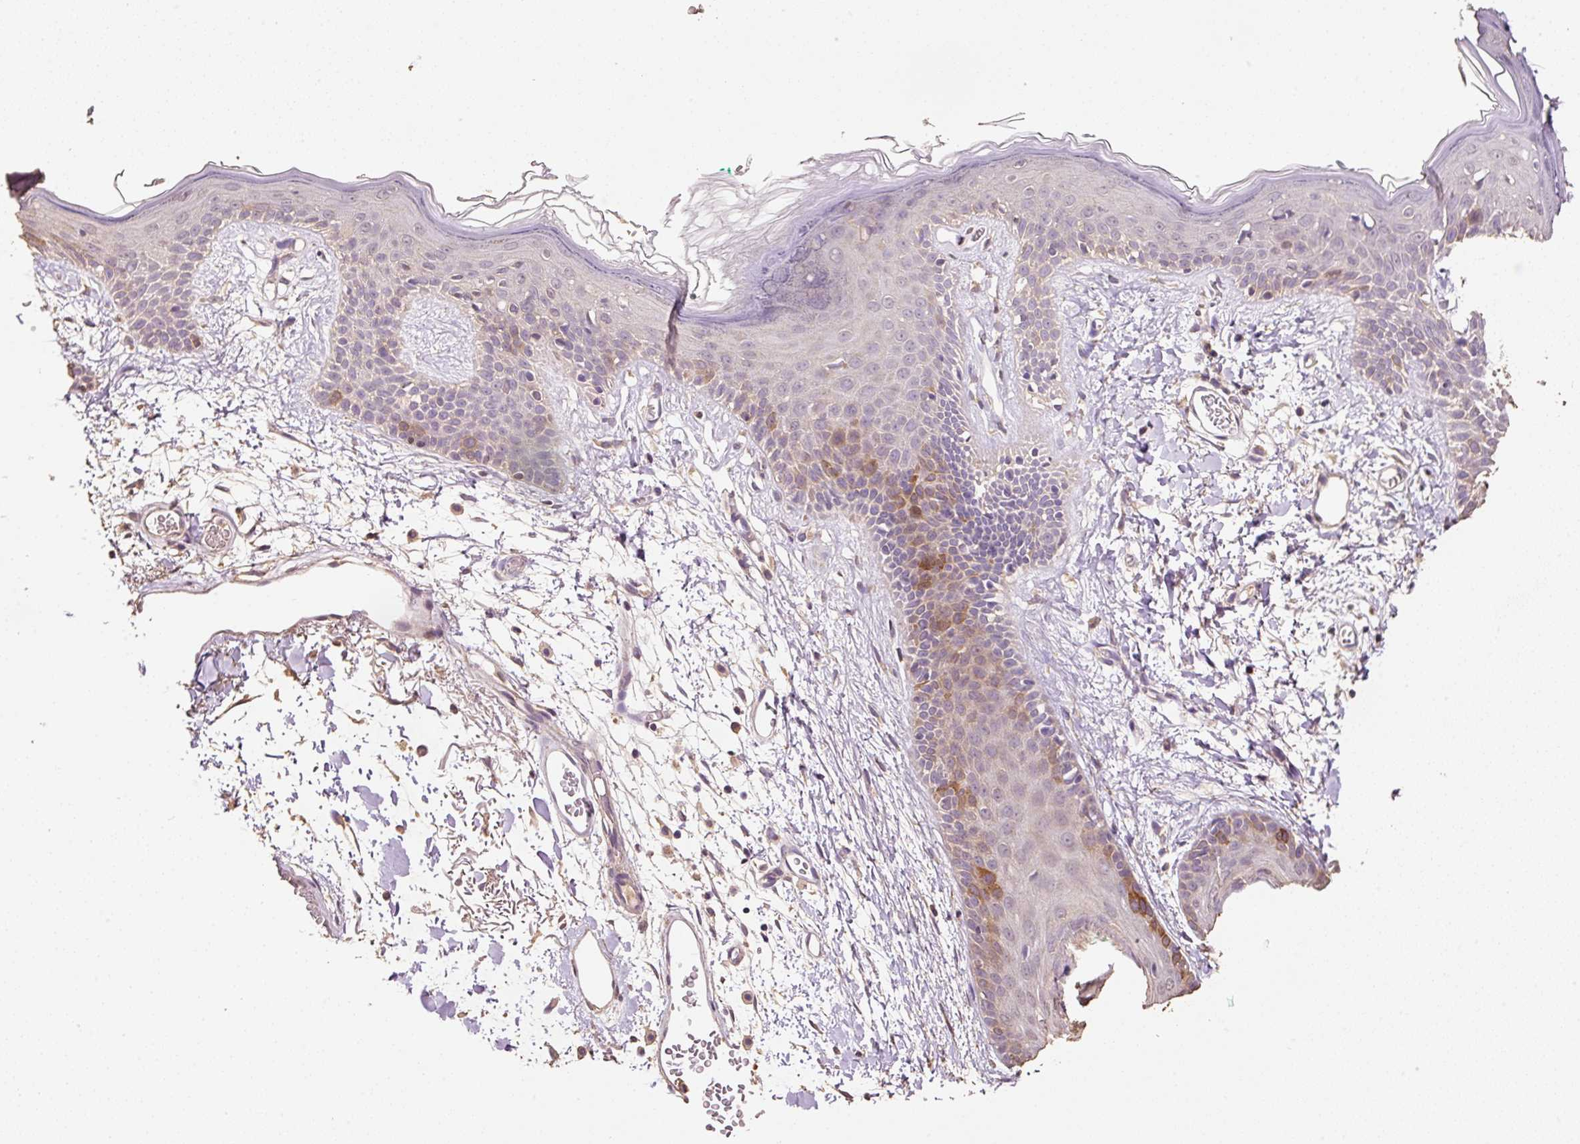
{"staining": {"intensity": "weak", "quantity": "25%-75%", "location": "cytoplasmic/membranous"}, "tissue": "skin", "cell_type": "Fibroblasts", "image_type": "normal", "snomed": [{"axis": "morphology", "description": "Normal tissue, NOS"}, {"axis": "topography", "description": "Skin"}], "caption": "Protein analysis of normal skin shows weak cytoplasmic/membranous staining in approximately 25%-75% of fibroblasts.", "gene": "HERC2", "patient": {"sex": "male", "age": 79}}